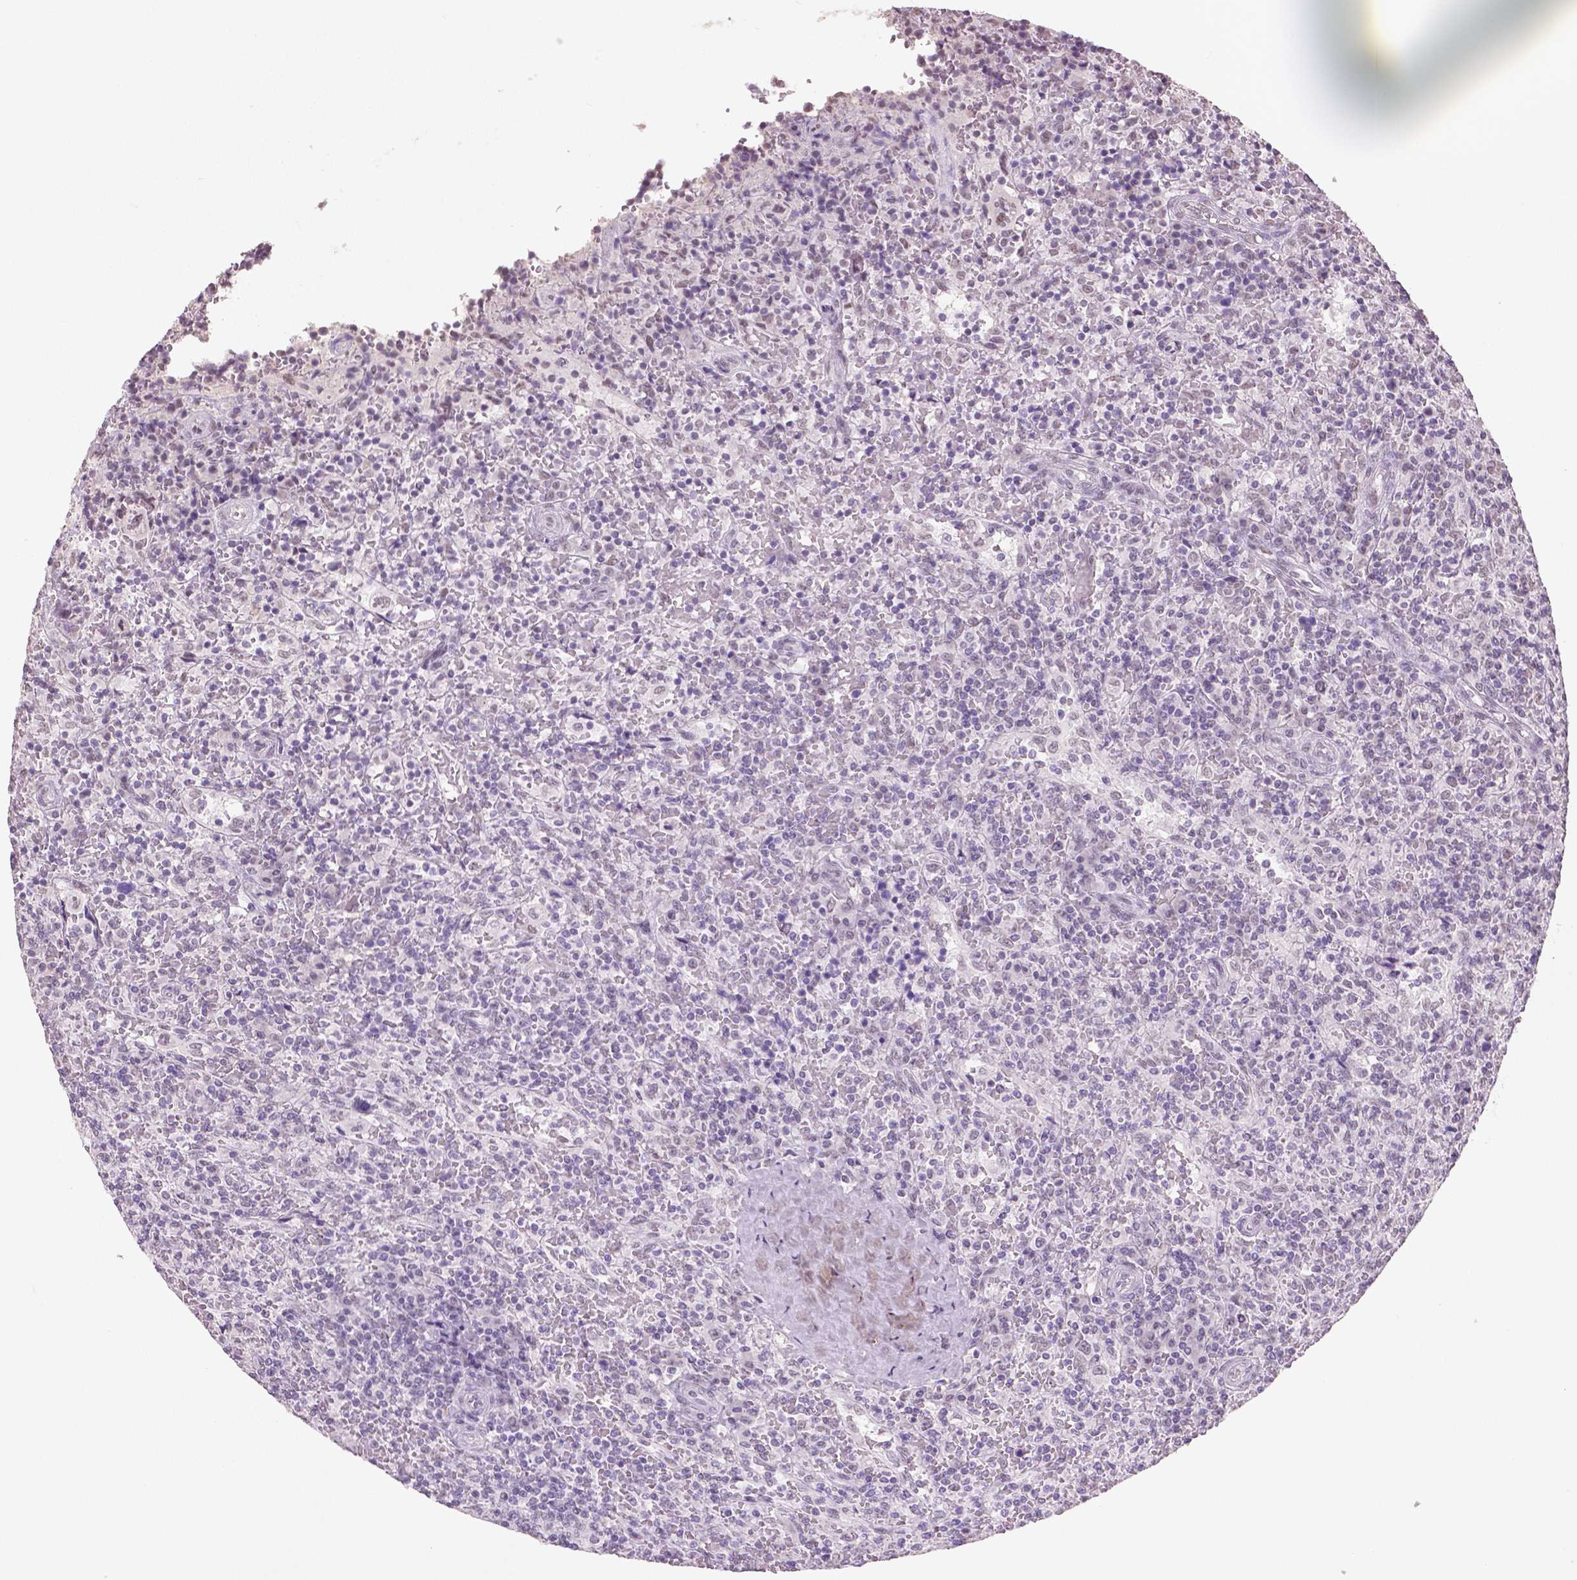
{"staining": {"intensity": "negative", "quantity": "none", "location": "none"}, "tissue": "lymphoma", "cell_type": "Tumor cells", "image_type": "cancer", "snomed": [{"axis": "morphology", "description": "Malignant lymphoma, non-Hodgkin's type, Low grade"}, {"axis": "topography", "description": "Spleen"}], "caption": "DAB (3,3'-diaminobenzidine) immunohistochemical staining of malignant lymphoma, non-Hodgkin's type (low-grade) reveals no significant expression in tumor cells.", "gene": "IGF2BP1", "patient": {"sex": "male", "age": 62}}